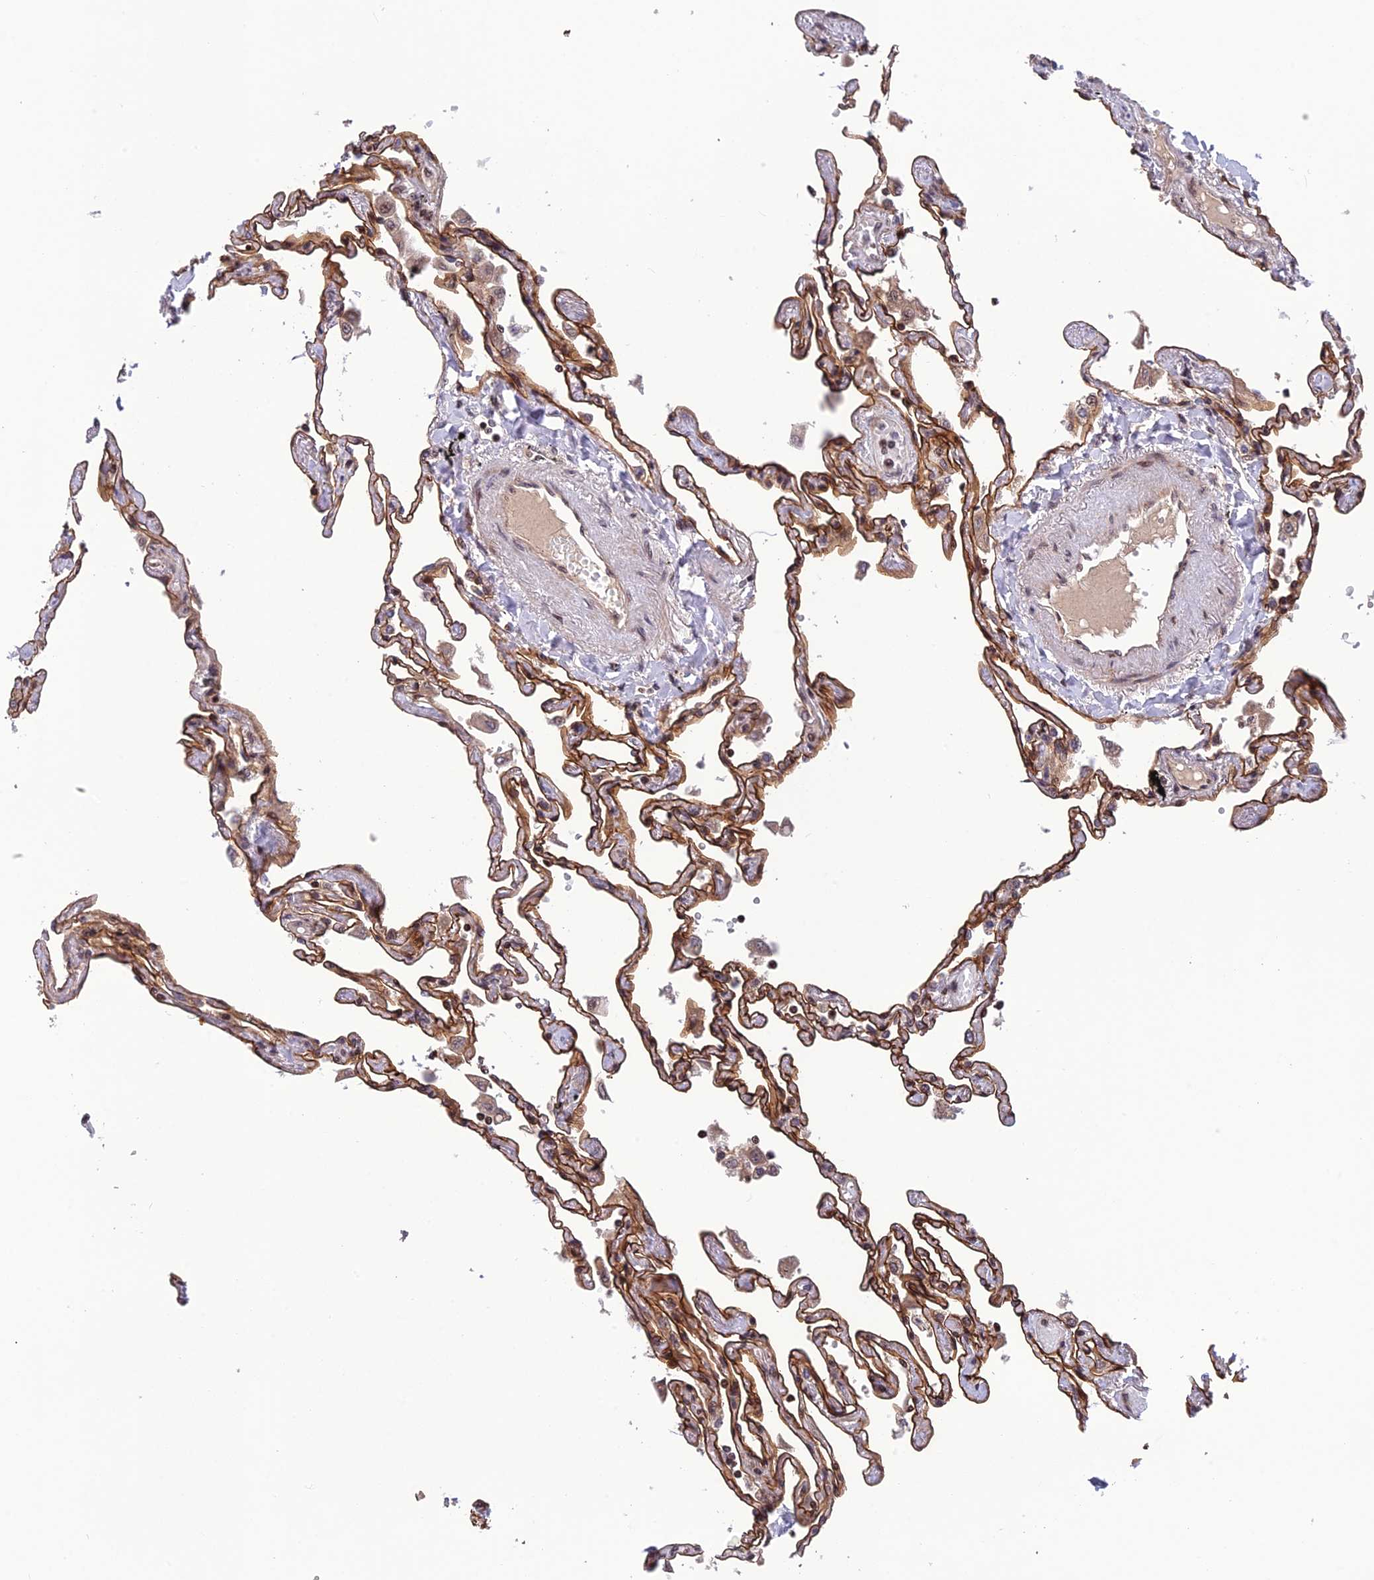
{"staining": {"intensity": "strong", "quantity": ">75%", "location": "cytoplasmic/membranous,nuclear"}, "tissue": "lung", "cell_type": "Alveolar cells", "image_type": "normal", "snomed": [{"axis": "morphology", "description": "Normal tissue, NOS"}, {"axis": "topography", "description": "Lung"}], "caption": "Protein staining reveals strong cytoplasmic/membranous,nuclear staining in approximately >75% of alveolar cells in normal lung.", "gene": "SMIM7", "patient": {"sex": "female", "age": 67}}